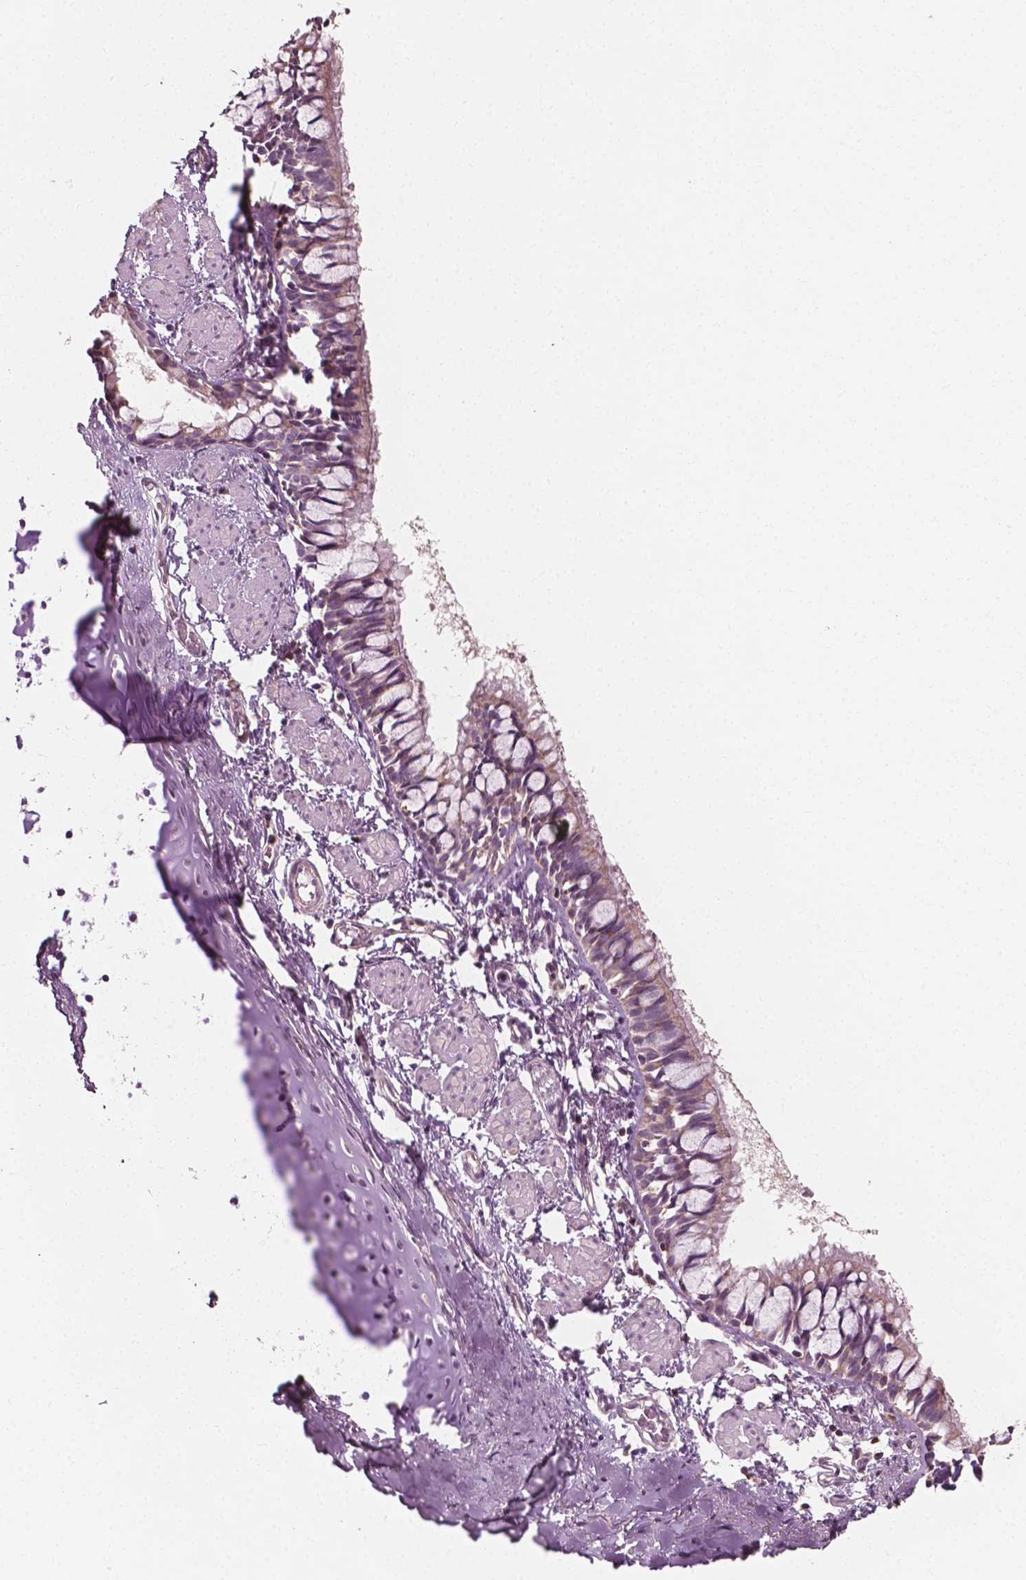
{"staining": {"intensity": "moderate", "quantity": ">75%", "location": "cytoplasmic/membranous"}, "tissue": "bronchus", "cell_type": "Respiratory epithelial cells", "image_type": "normal", "snomed": [{"axis": "morphology", "description": "Normal tissue, NOS"}, {"axis": "topography", "description": "Bronchus"}], "caption": "Moderate cytoplasmic/membranous expression for a protein is present in about >75% of respiratory epithelial cells of benign bronchus using IHC.", "gene": "MCL1", "patient": {"sex": "male", "age": 1}}